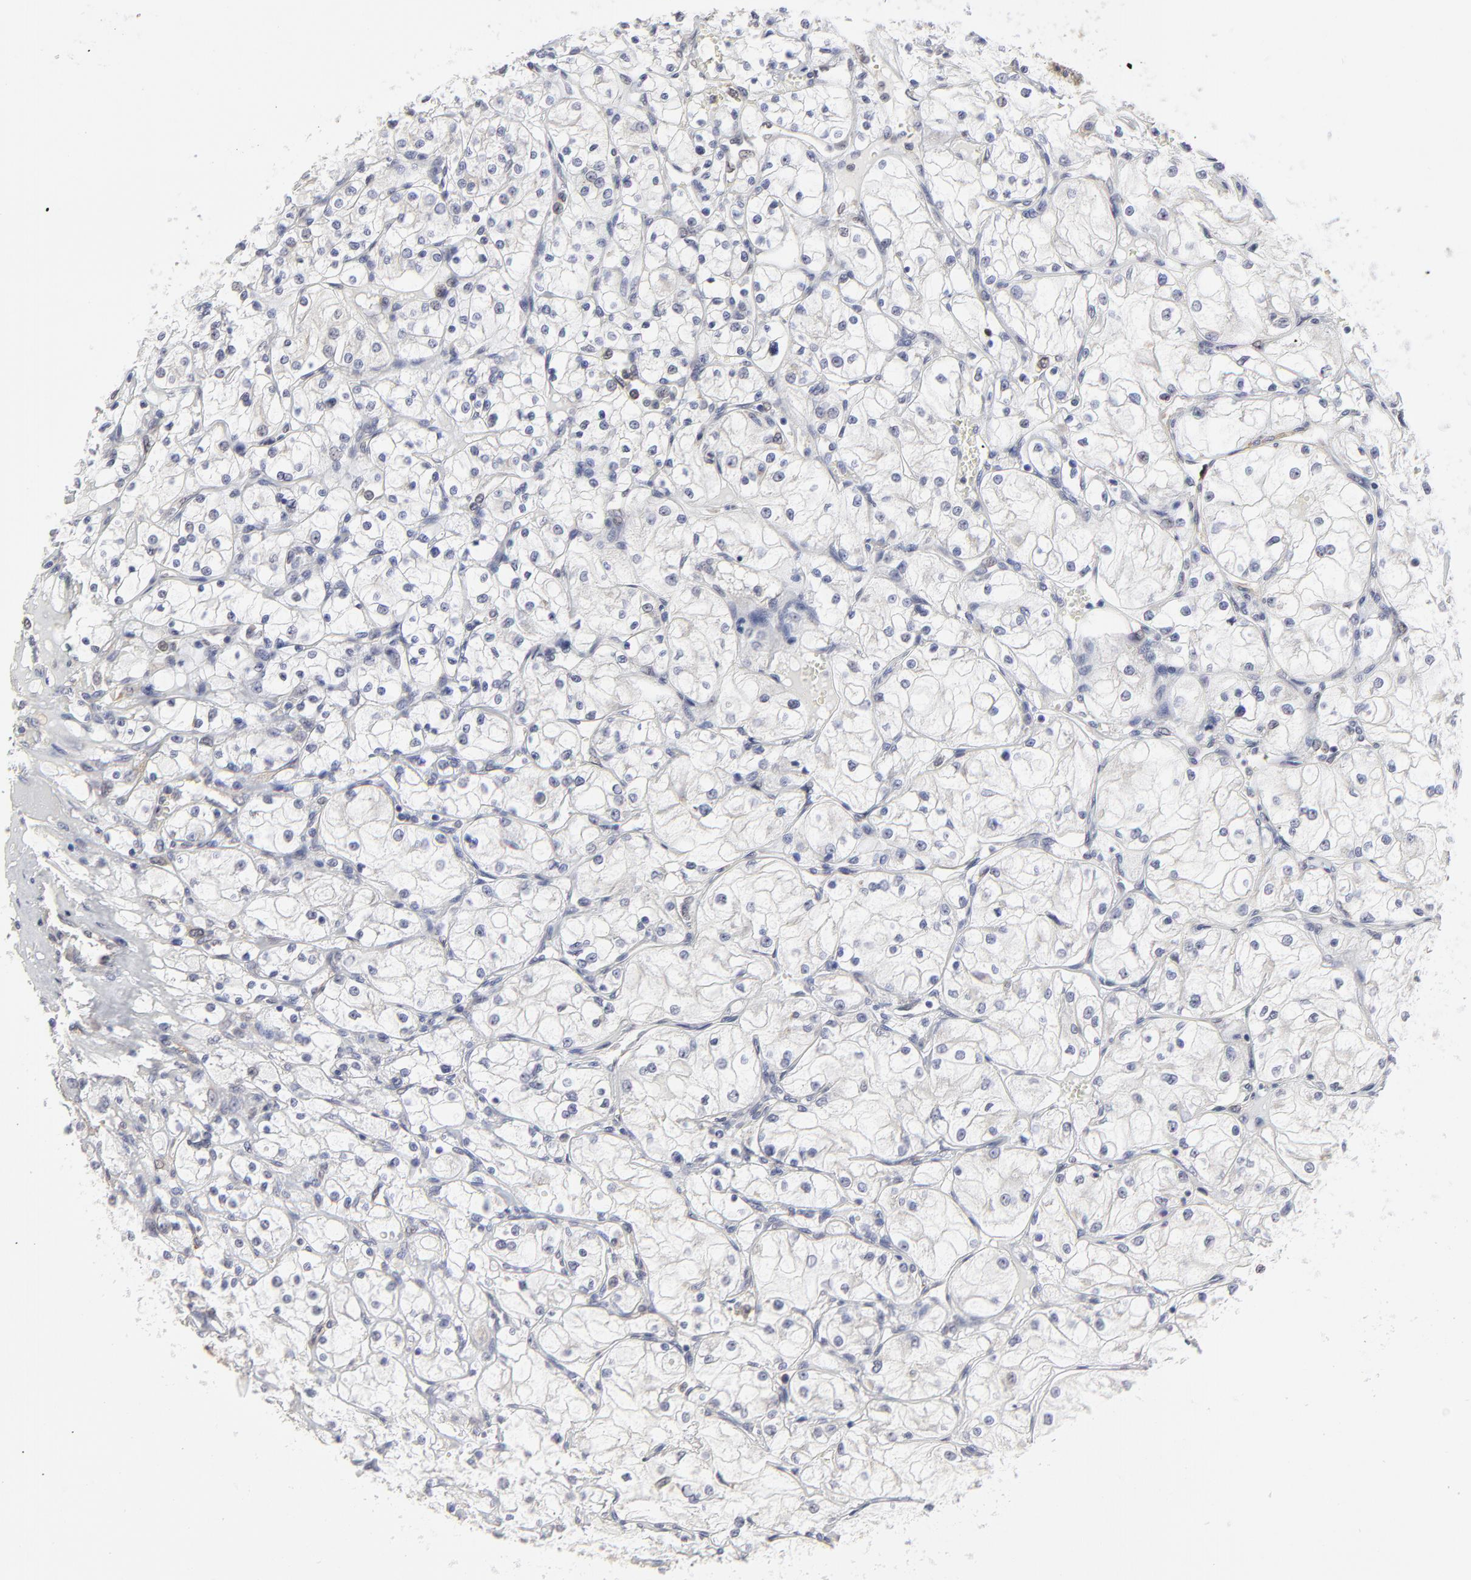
{"staining": {"intensity": "negative", "quantity": "none", "location": "none"}, "tissue": "renal cancer", "cell_type": "Tumor cells", "image_type": "cancer", "snomed": [{"axis": "morphology", "description": "Adenocarcinoma, NOS"}, {"axis": "topography", "description": "Kidney"}], "caption": "IHC micrograph of neoplastic tissue: renal cancer stained with DAB demonstrates no significant protein expression in tumor cells. (Immunohistochemistry, brightfield microscopy, high magnification).", "gene": "NCAPH", "patient": {"sex": "male", "age": 61}}